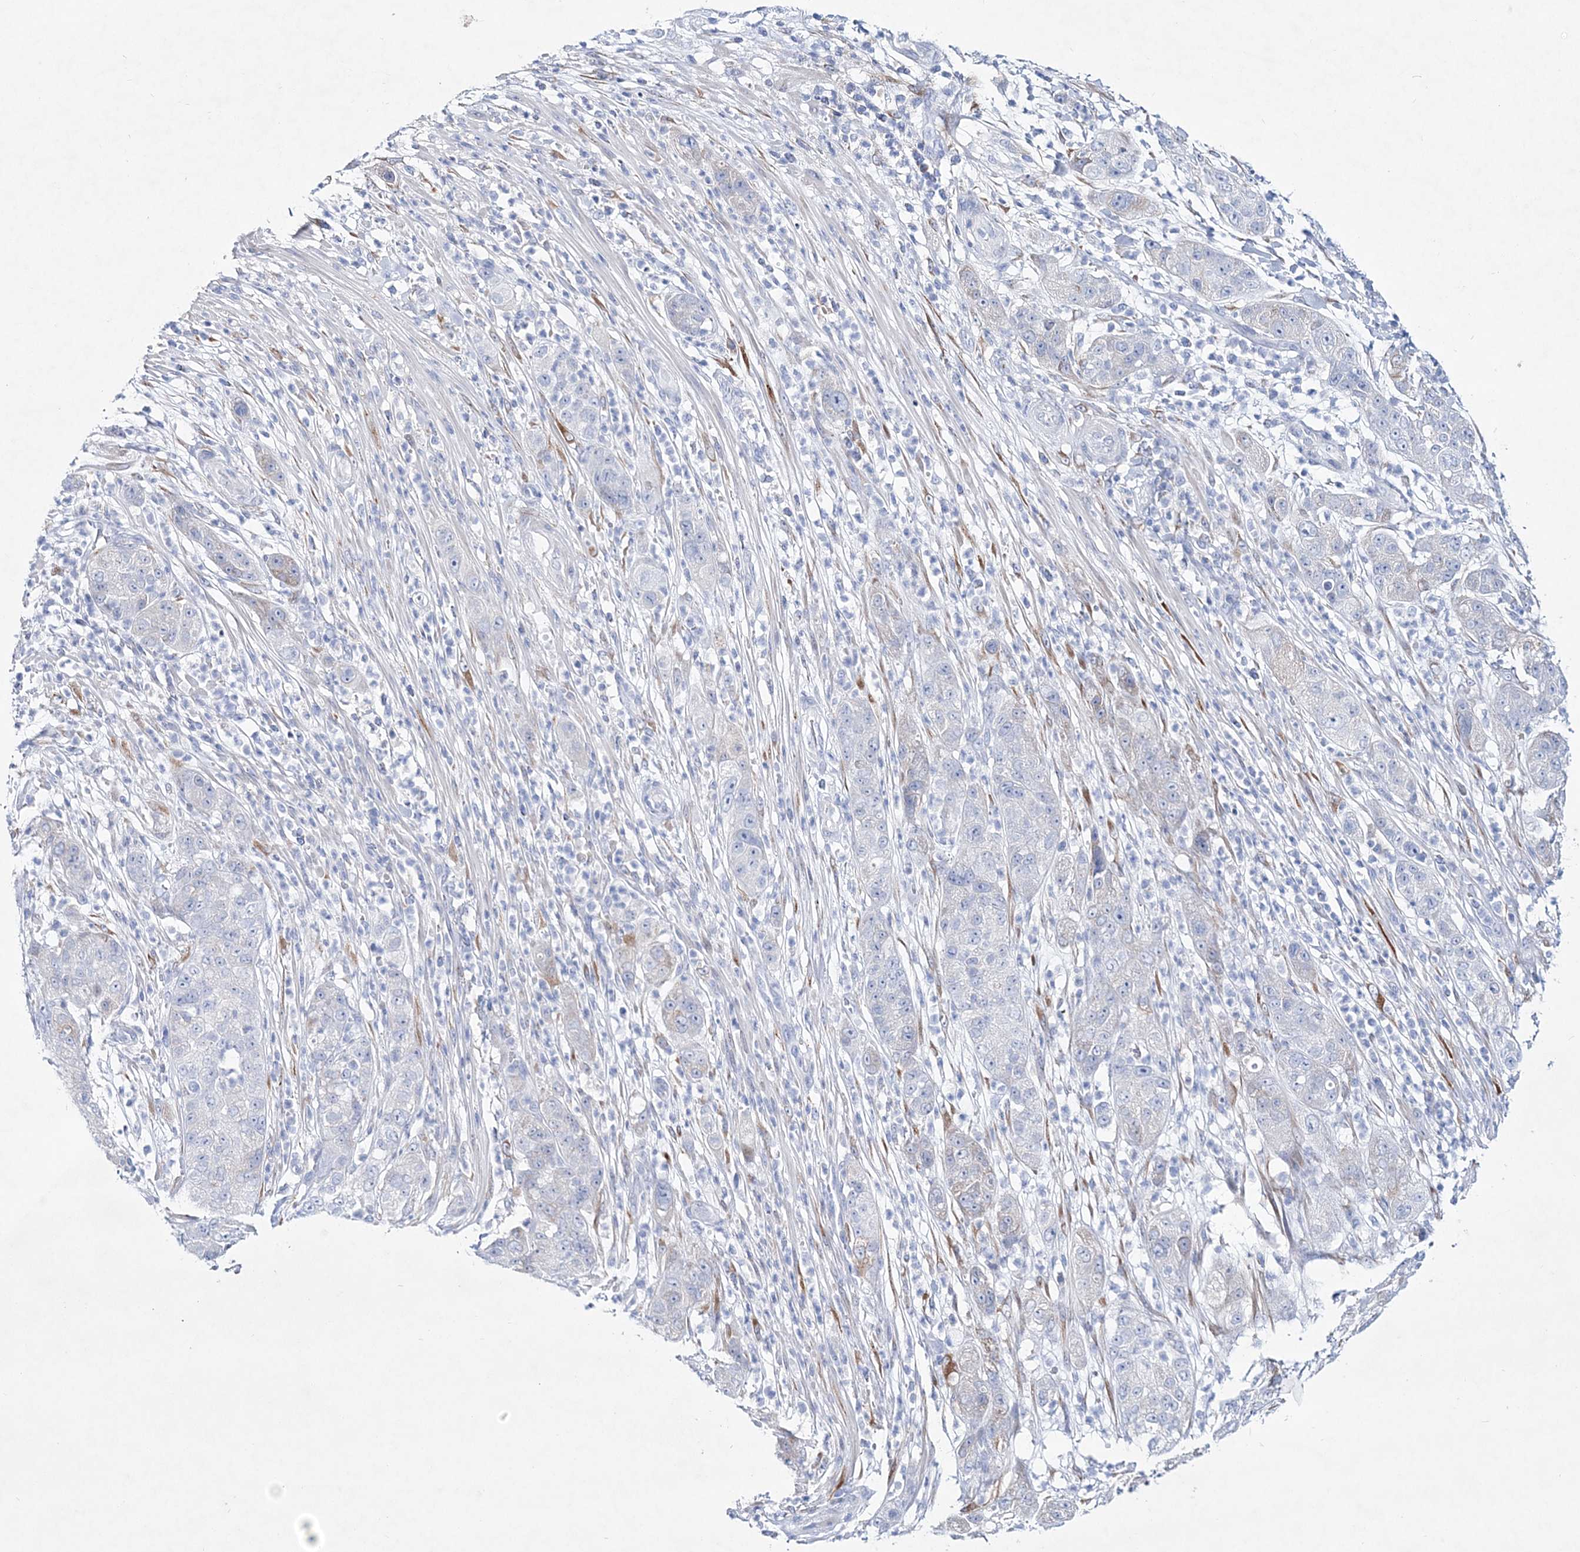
{"staining": {"intensity": "negative", "quantity": "none", "location": "none"}, "tissue": "pancreatic cancer", "cell_type": "Tumor cells", "image_type": "cancer", "snomed": [{"axis": "morphology", "description": "Adenocarcinoma, NOS"}, {"axis": "topography", "description": "Pancreas"}], "caption": "Immunohistochemistry (IHC) of adenocarcinoma (pancreatic) displays no positivity in tumor cells. The staining is performed using DAB brown chromogen with nuclei counter-stained in using hematoxylin.", "gene": "SPINK7", "patient": {"sex": "female", "age": 78}}